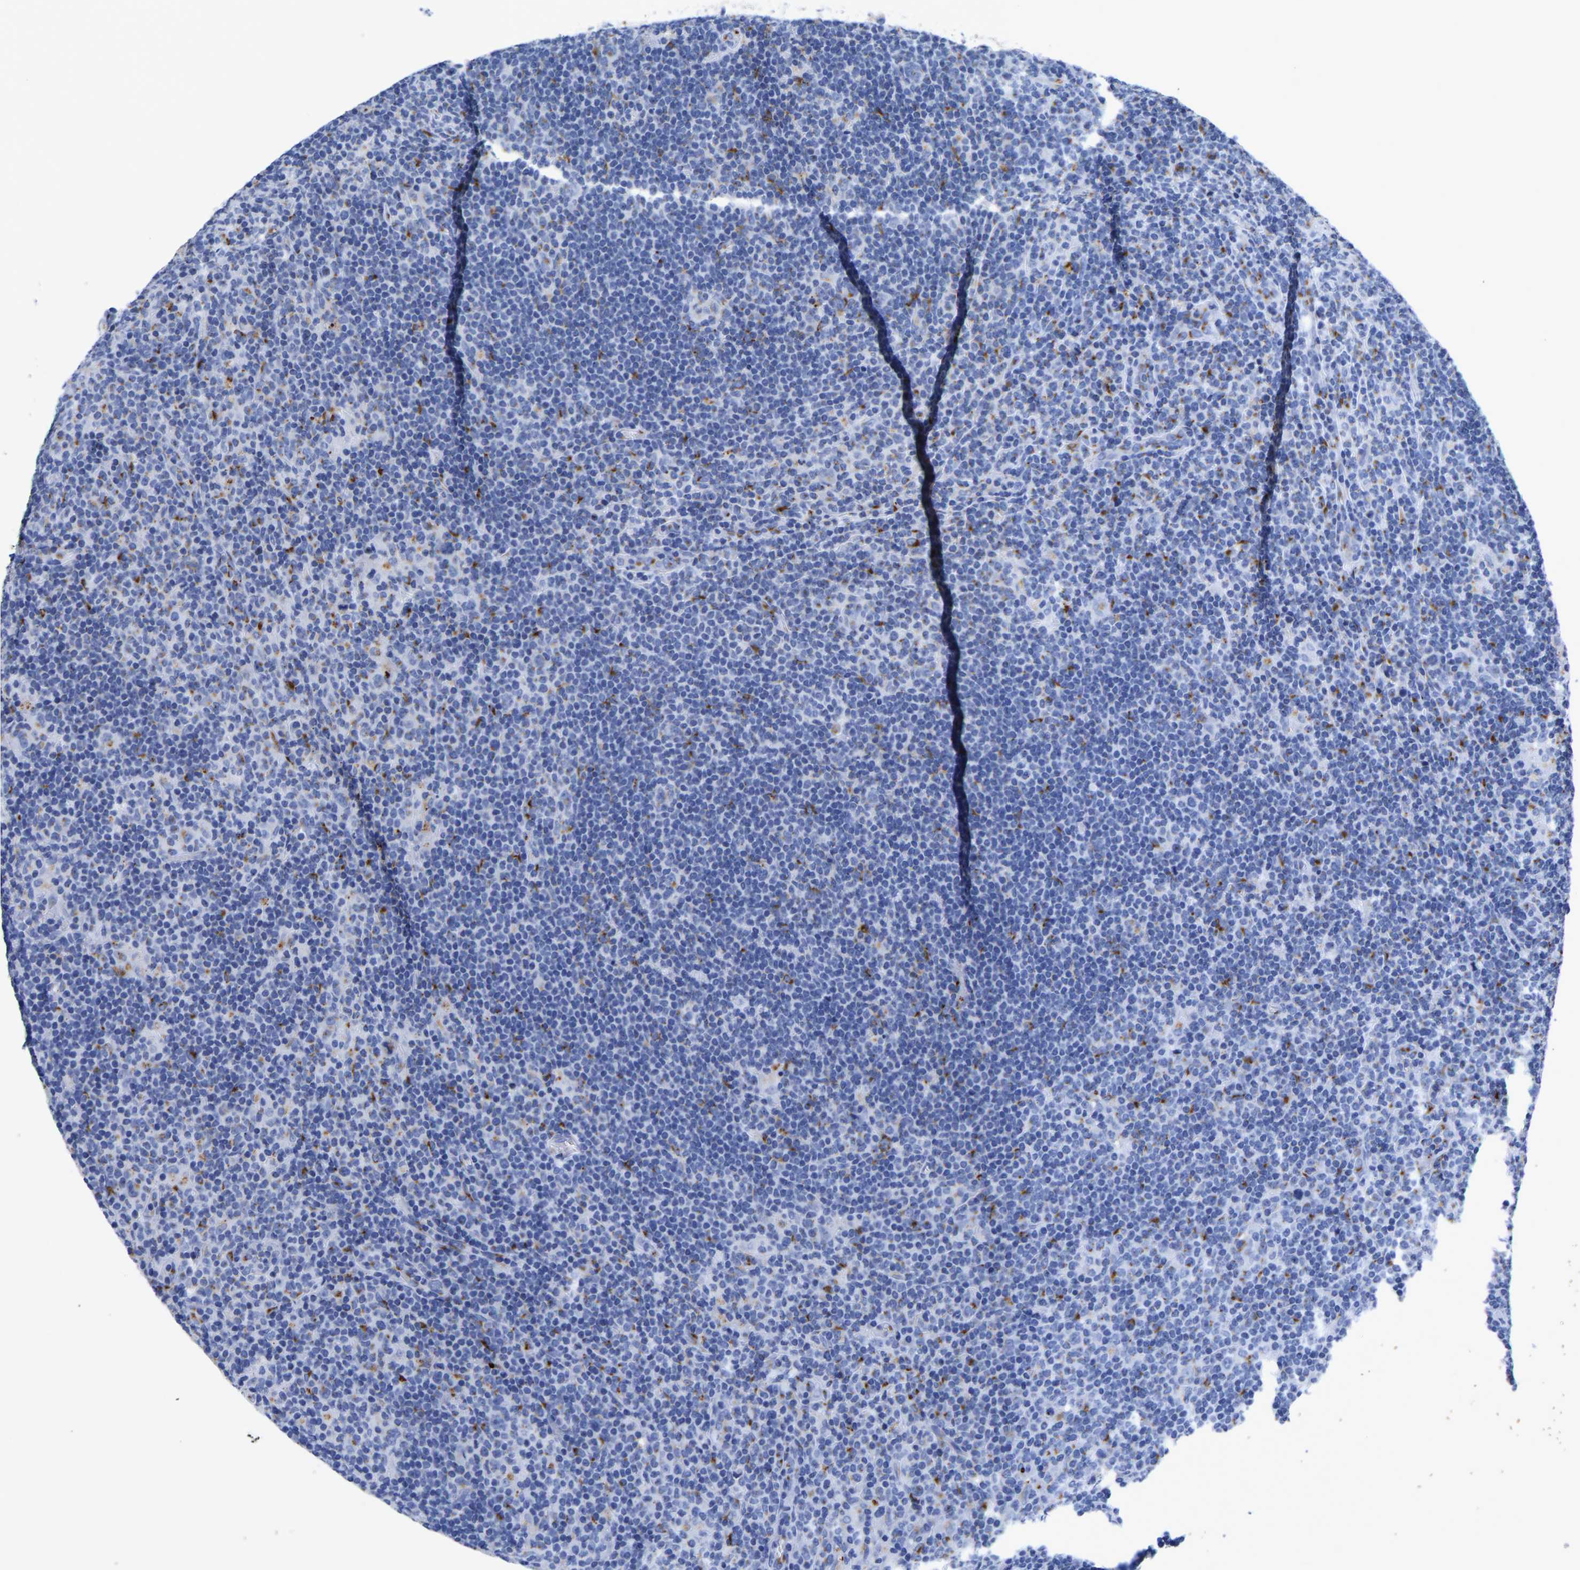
{"staining": {"intensity": "negative", "quantity": "none", "location": "none"}, "tissue": "lymphoma", "cell_type": "Tumor cells", "image_type": "cancer", "snomed": [{"axis": "morphology", "description": "Hodgkin's disease, NOS"}, {"axis": "topography", "description": "Lymph node"}], "caption": "Lymphoma was stained to show a protein in brown. There is no significant staining in tumor cells. (Stains: DAB (3,3'-diaminobenzidine) immunohistochemistry (IHC) with hematoxylin counter stain, Microscopy: brightfield microscopy at high magnification).", "gene": "TMEM87A", "patient": {"sex": "female", "age": 57}}